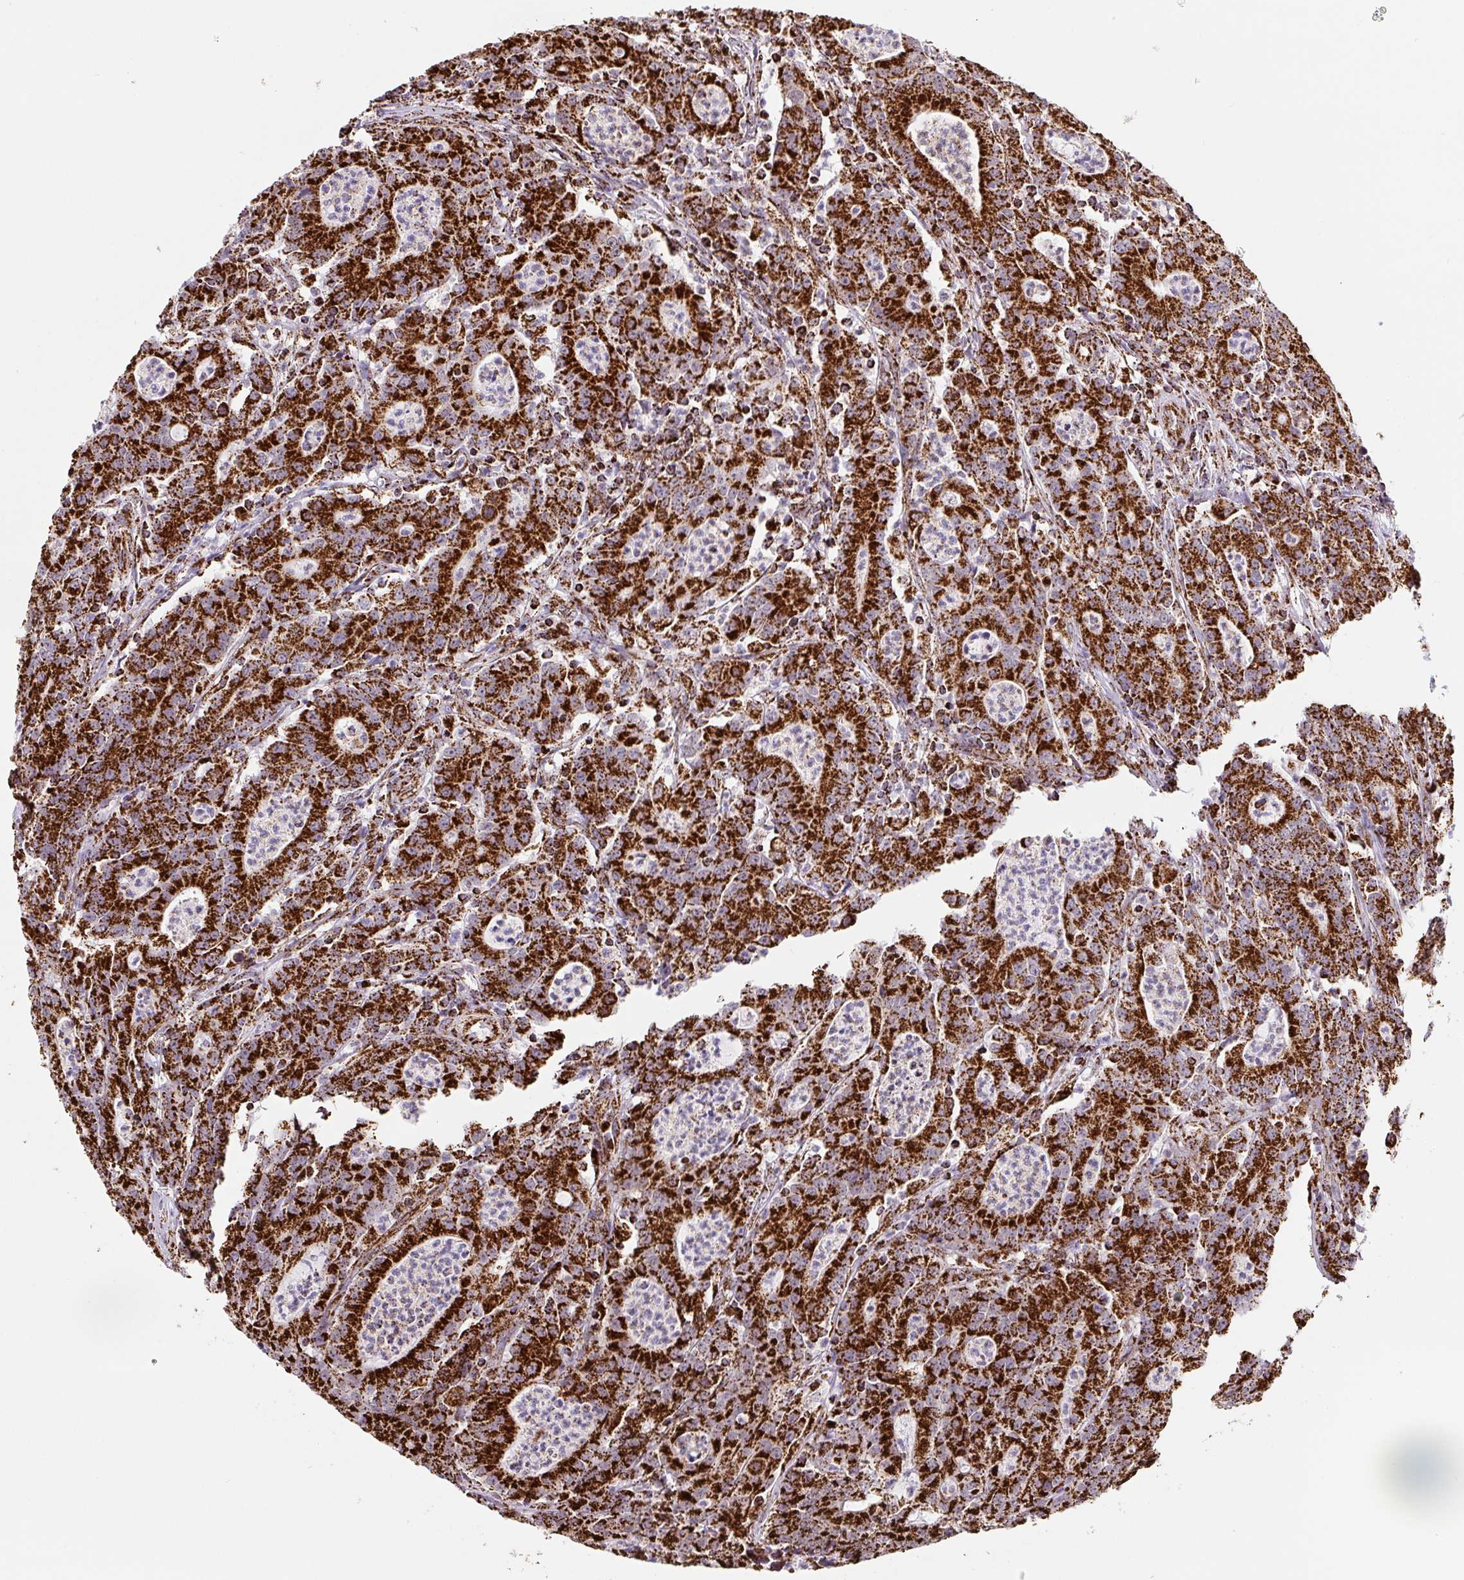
{"staining": {"intensity": "strong", "quantity": ">75%", "location": "cytoplasmic/membranous"}, "tissue": "colorectal cancer", "cell_type": "Tumor cells", "image_type": "cancer", "snomed": [{"axis": "morphology", "description": "Adenocarcinoma, NOS"}, {"axis": "topography", "description": "Colon"}], "caption": "Immunohistochemical staining of colorectal cancer (adenocarcinoma) reveals high levels of strong cytoplasmic/membranous positivity in approximately >75% of tumor cells.", "gene": "ATP5F1A", "patient": {"sex": "male", "age": 83}}